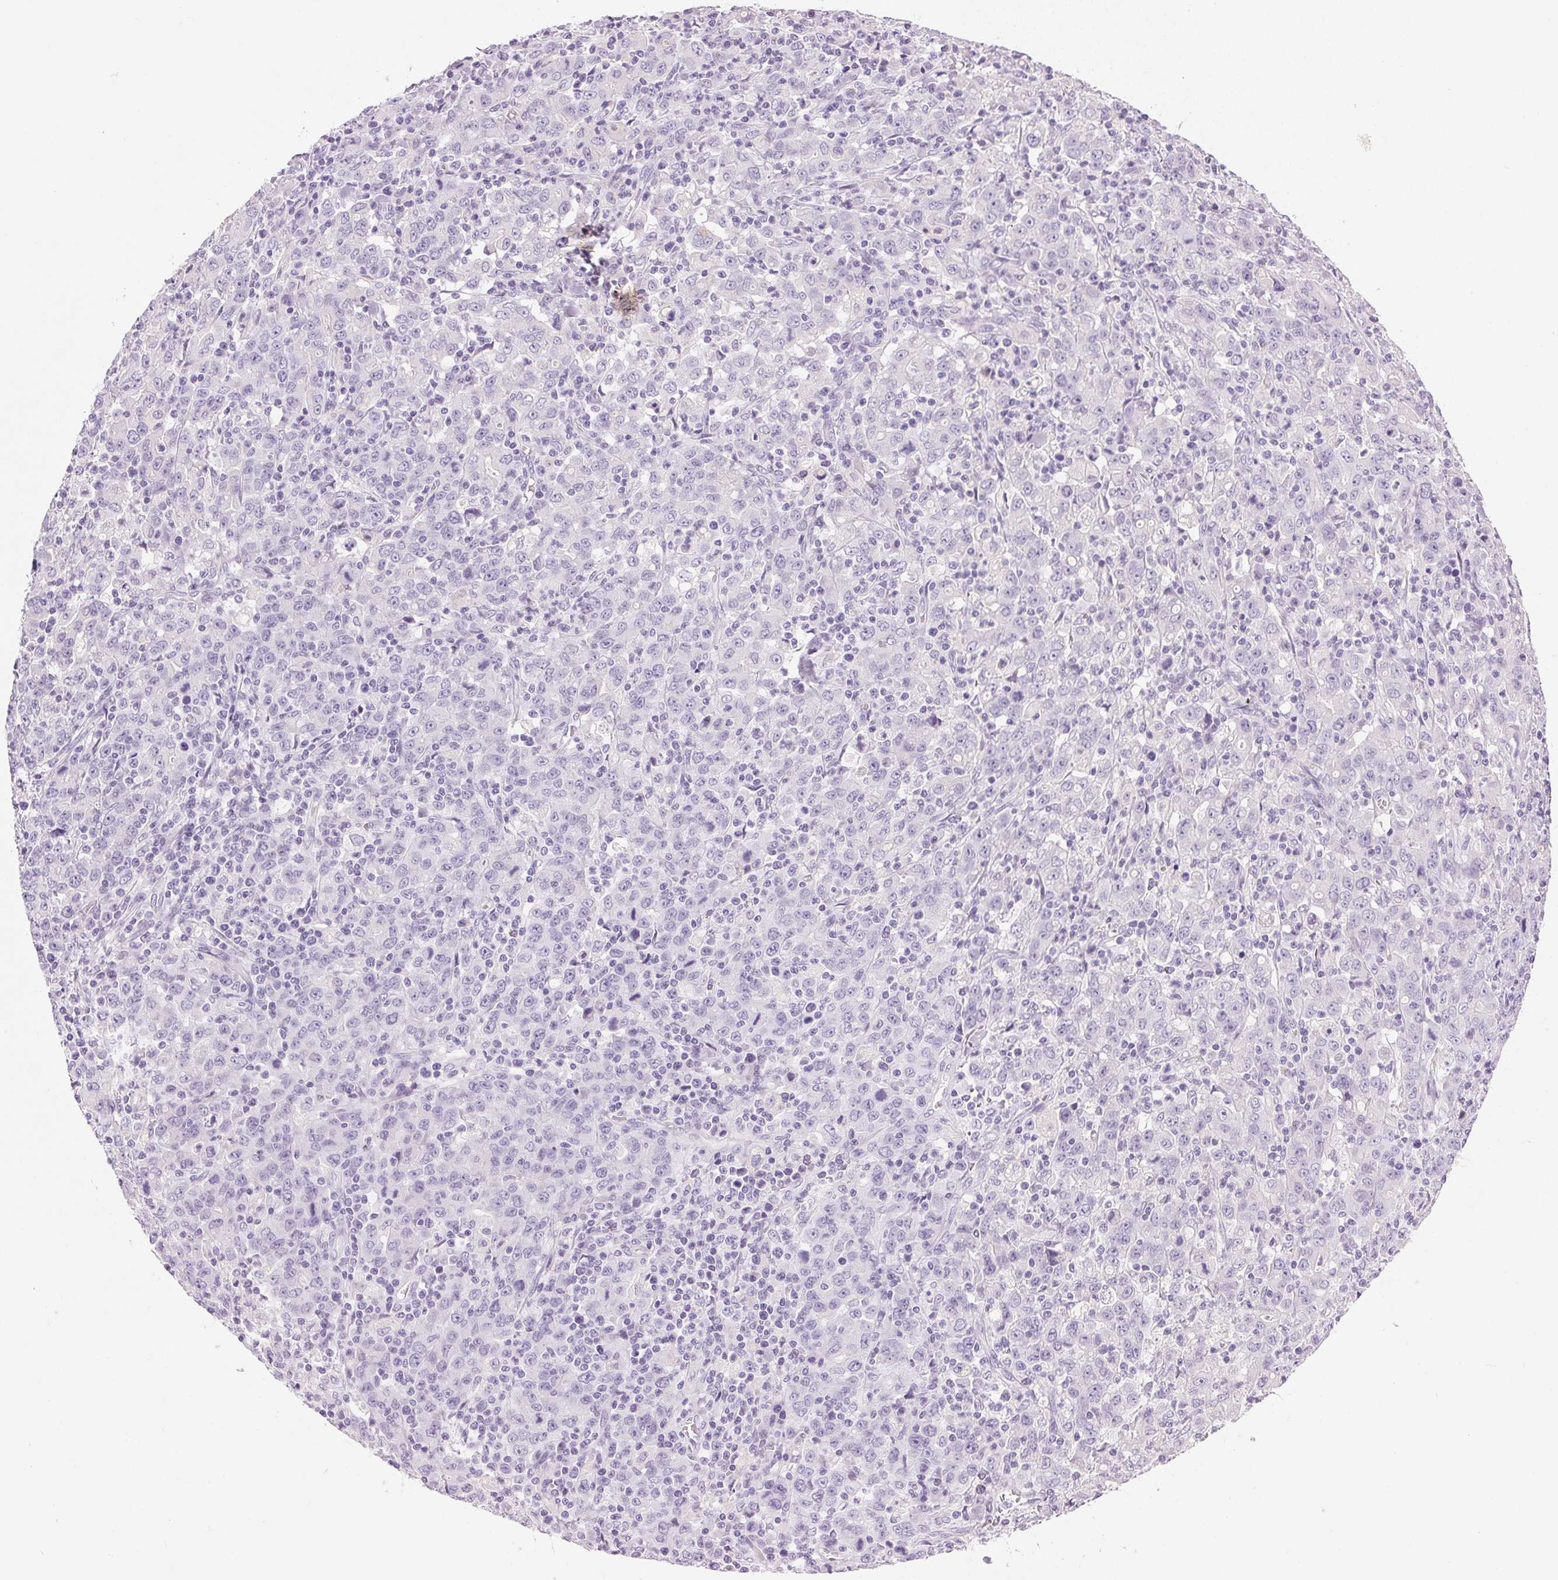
{"staining": {"intensity": "negative", "quantity": "none", "location": "none"}, "tissue": "stomach cancer", "cell_type": "Tumor cells", "image_type": "cancer", "snomed": [{"axis": "morphology", "description": "Adenocarcinoma, NOS"}, {"axis": "topography", "description": "Stomach, upper"}], "caption": "Tumor cells are negative for protein expression in human stomach cancer.", "gene": "HSD17B2", "patient": {"sex": "male", "age": 69}}